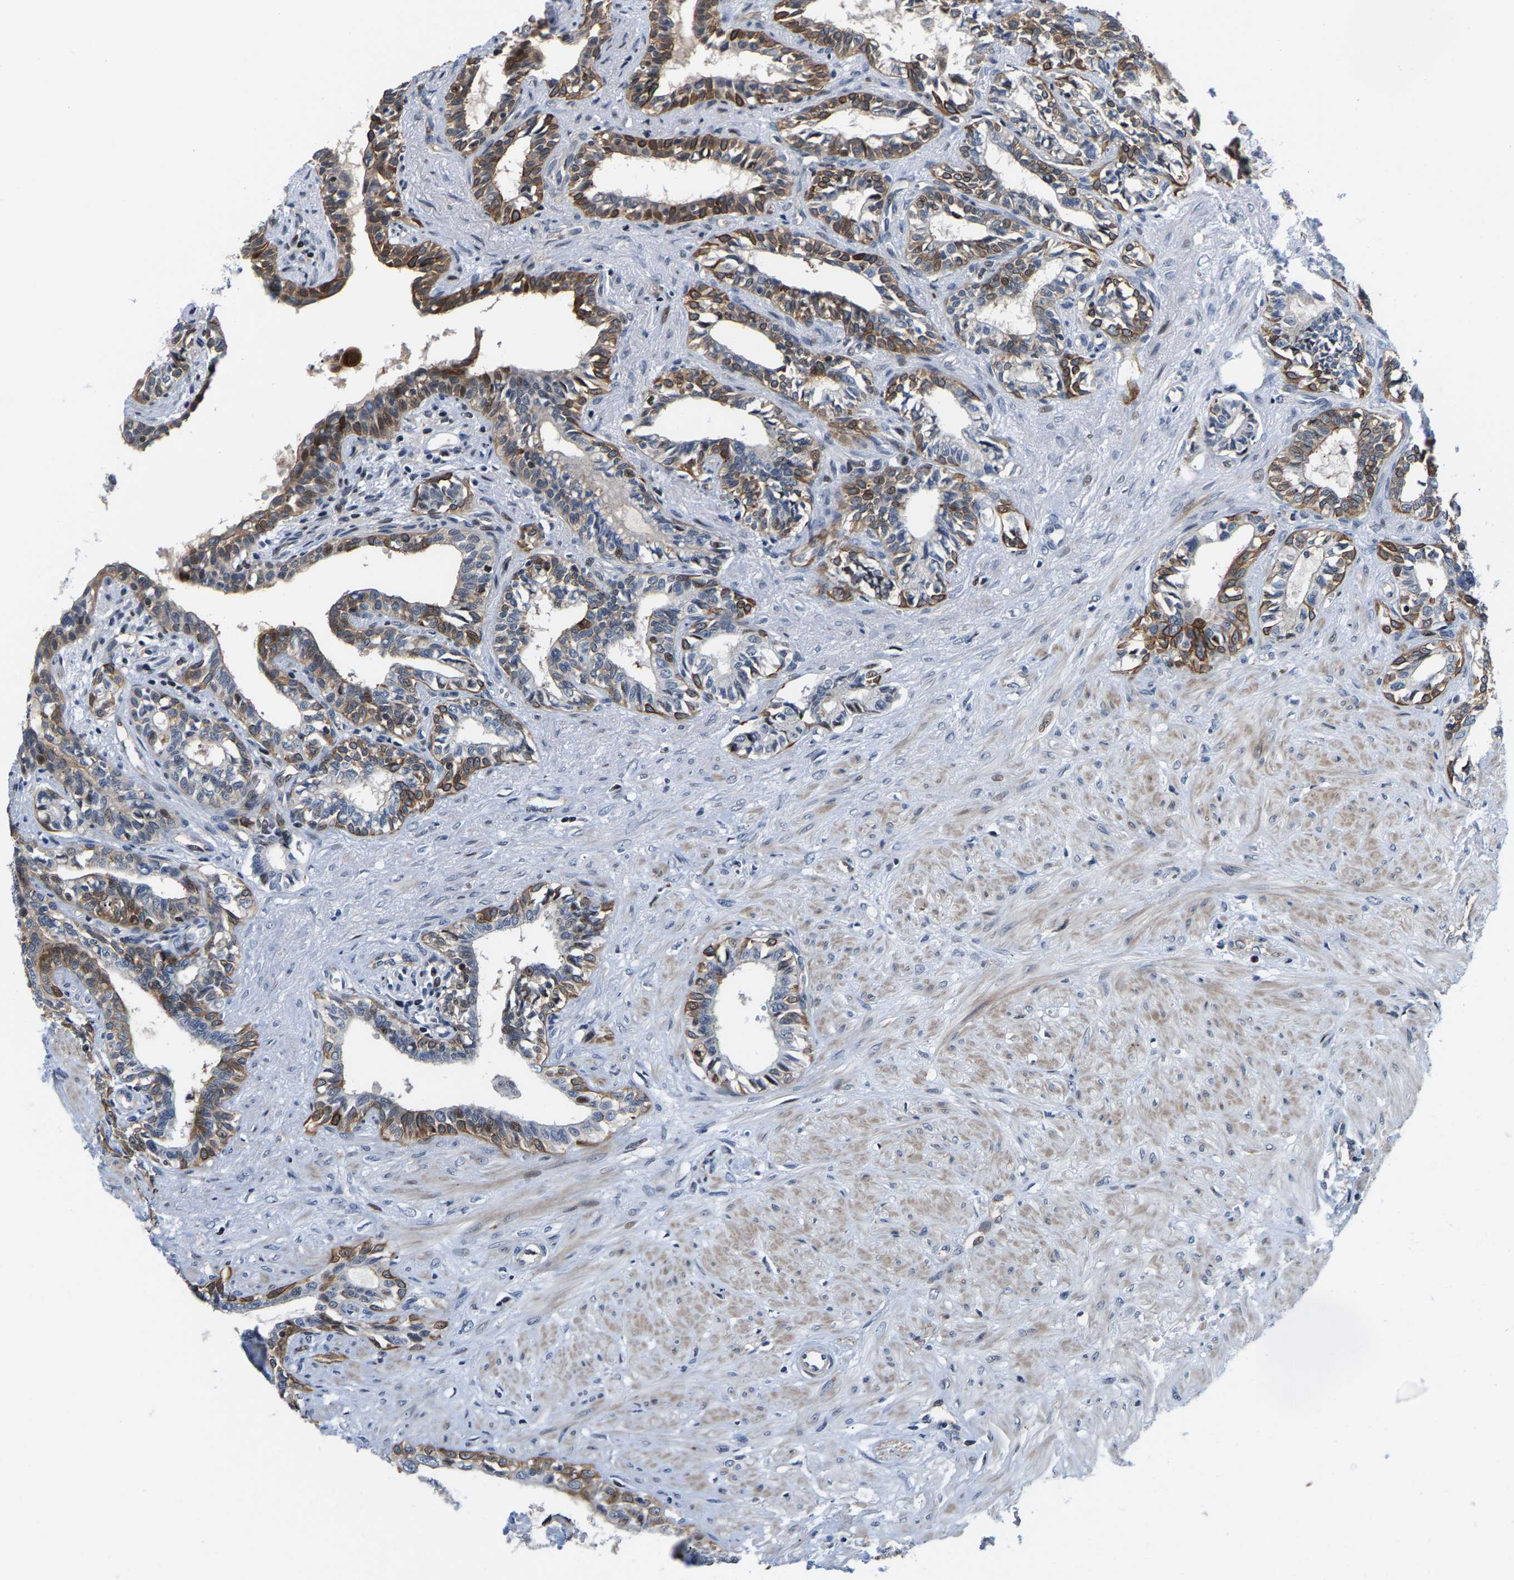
{"staining": {"intensity": "moderate", "quantity": "25%-75%", "location": "cytoplasmic/membranous"}, "tissue": "seminal vesicle", "cell_type": "Glandular cells", "image_type": "normal", "snomed": [{"axis": "morphology", "description": "Normal tissue, NOS"}, {"axis": "morphology", "description": "Adenocarcinoma, High grade"}, {"axis": "topography", "description": "Prostate"}, {"axis": "topography", "description": "Seminal veicle"}], "caption": "Immunohistochemistry micrograph of unremarkable seminal vesicle stained for a protein (brown), which reveals medium levels of moderate cytoplasmic/membranous positivity in approximately 25%-75% of glandular cells.", "gene": "GTPBP10", "patient": {"sex": "male", "age": 55}}